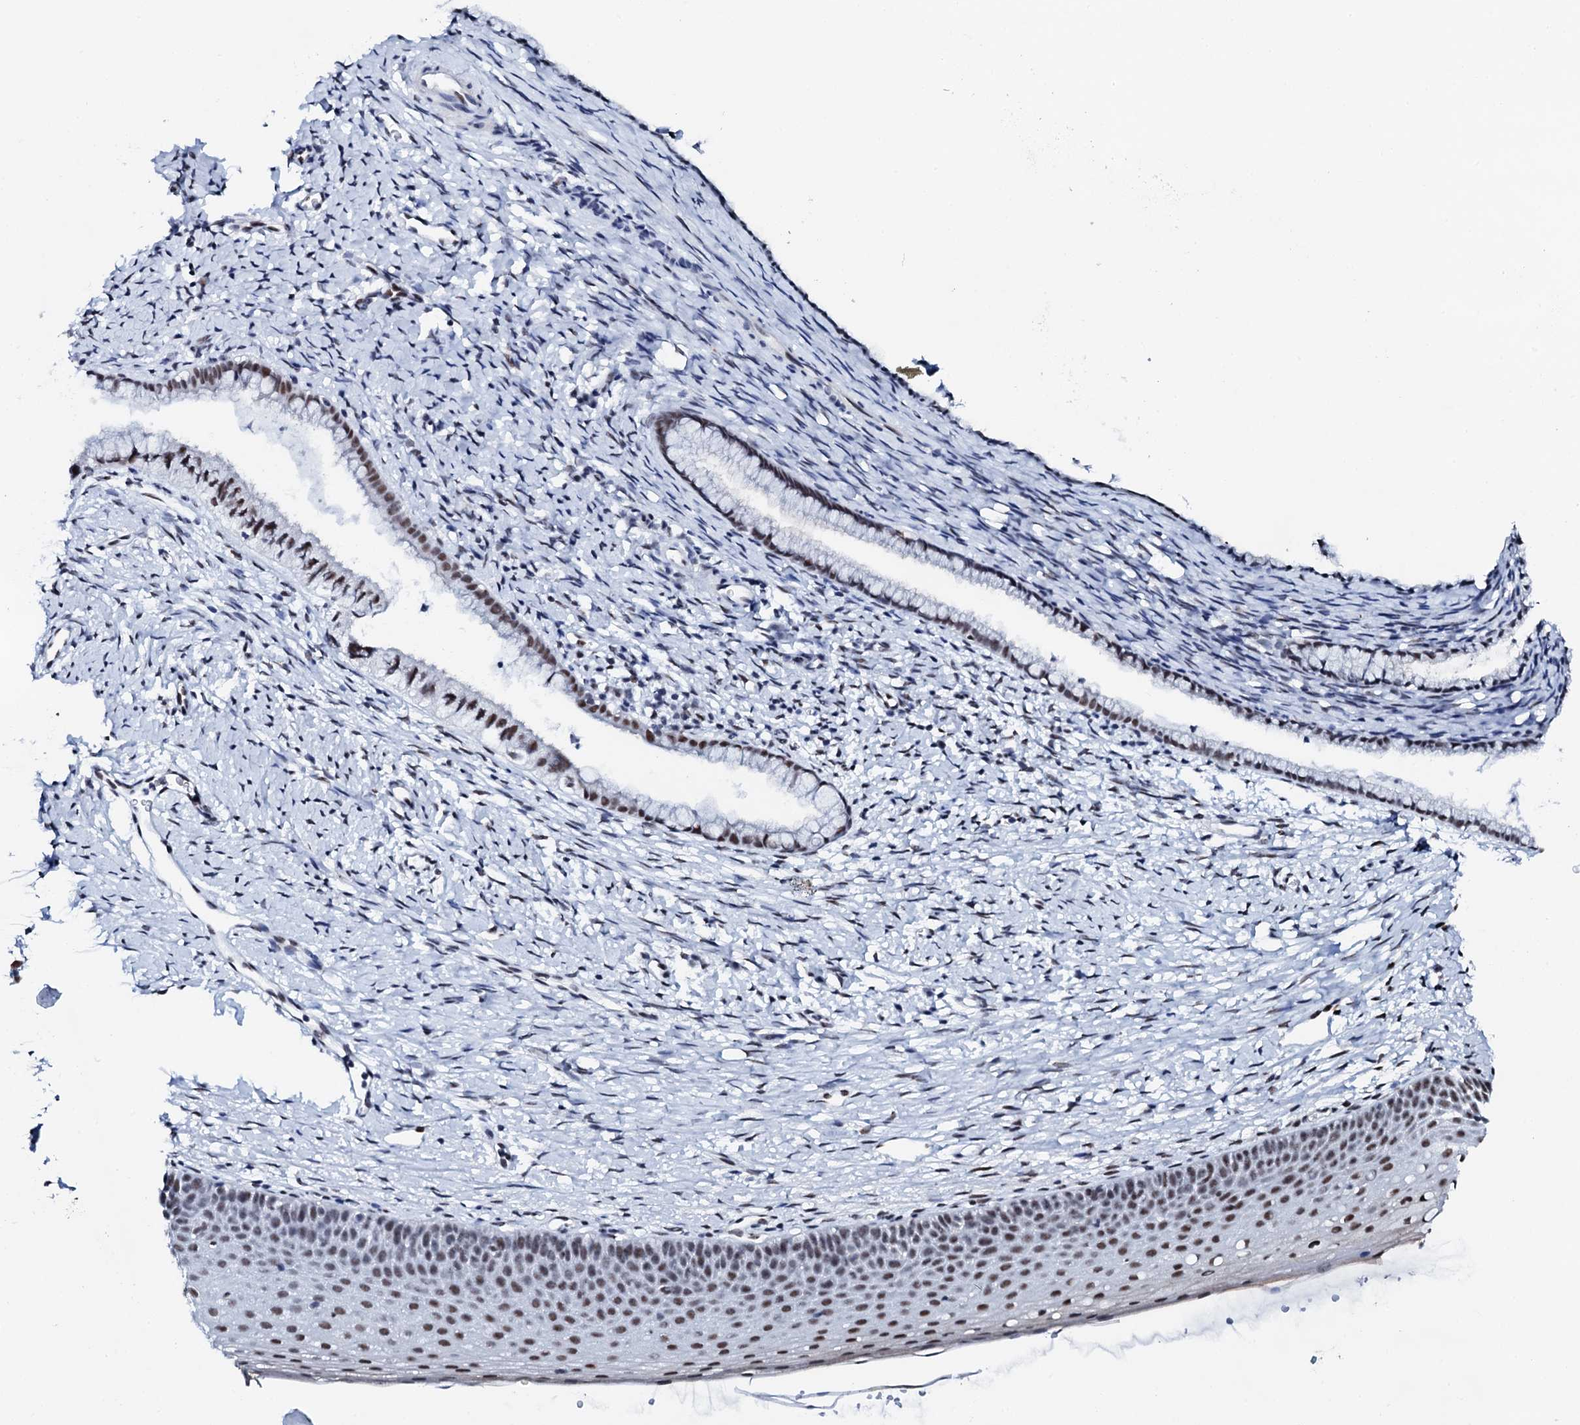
{"staining": {"intensity": "moderate", "quantity": ">75%", "location": "nuclear"}, "tissue": "cervix", "cell_type": "Glandular cells", "image_type": "normal", "snomed": [{"axis": "morphology", "description": "Normal tissue, NOS"}, {"axis": "topography", "description": "Cervix"}], "caption": "Immunohistochemical staining of unremarkable human cervix shows >75% levels of moderate nuclear protein expression in approximately >75% of glandular cells. (IHC, brightfield microscopy, high magnification).", "gene": "NKAPD1", "patient": {"sex": "female", "age": 36}}